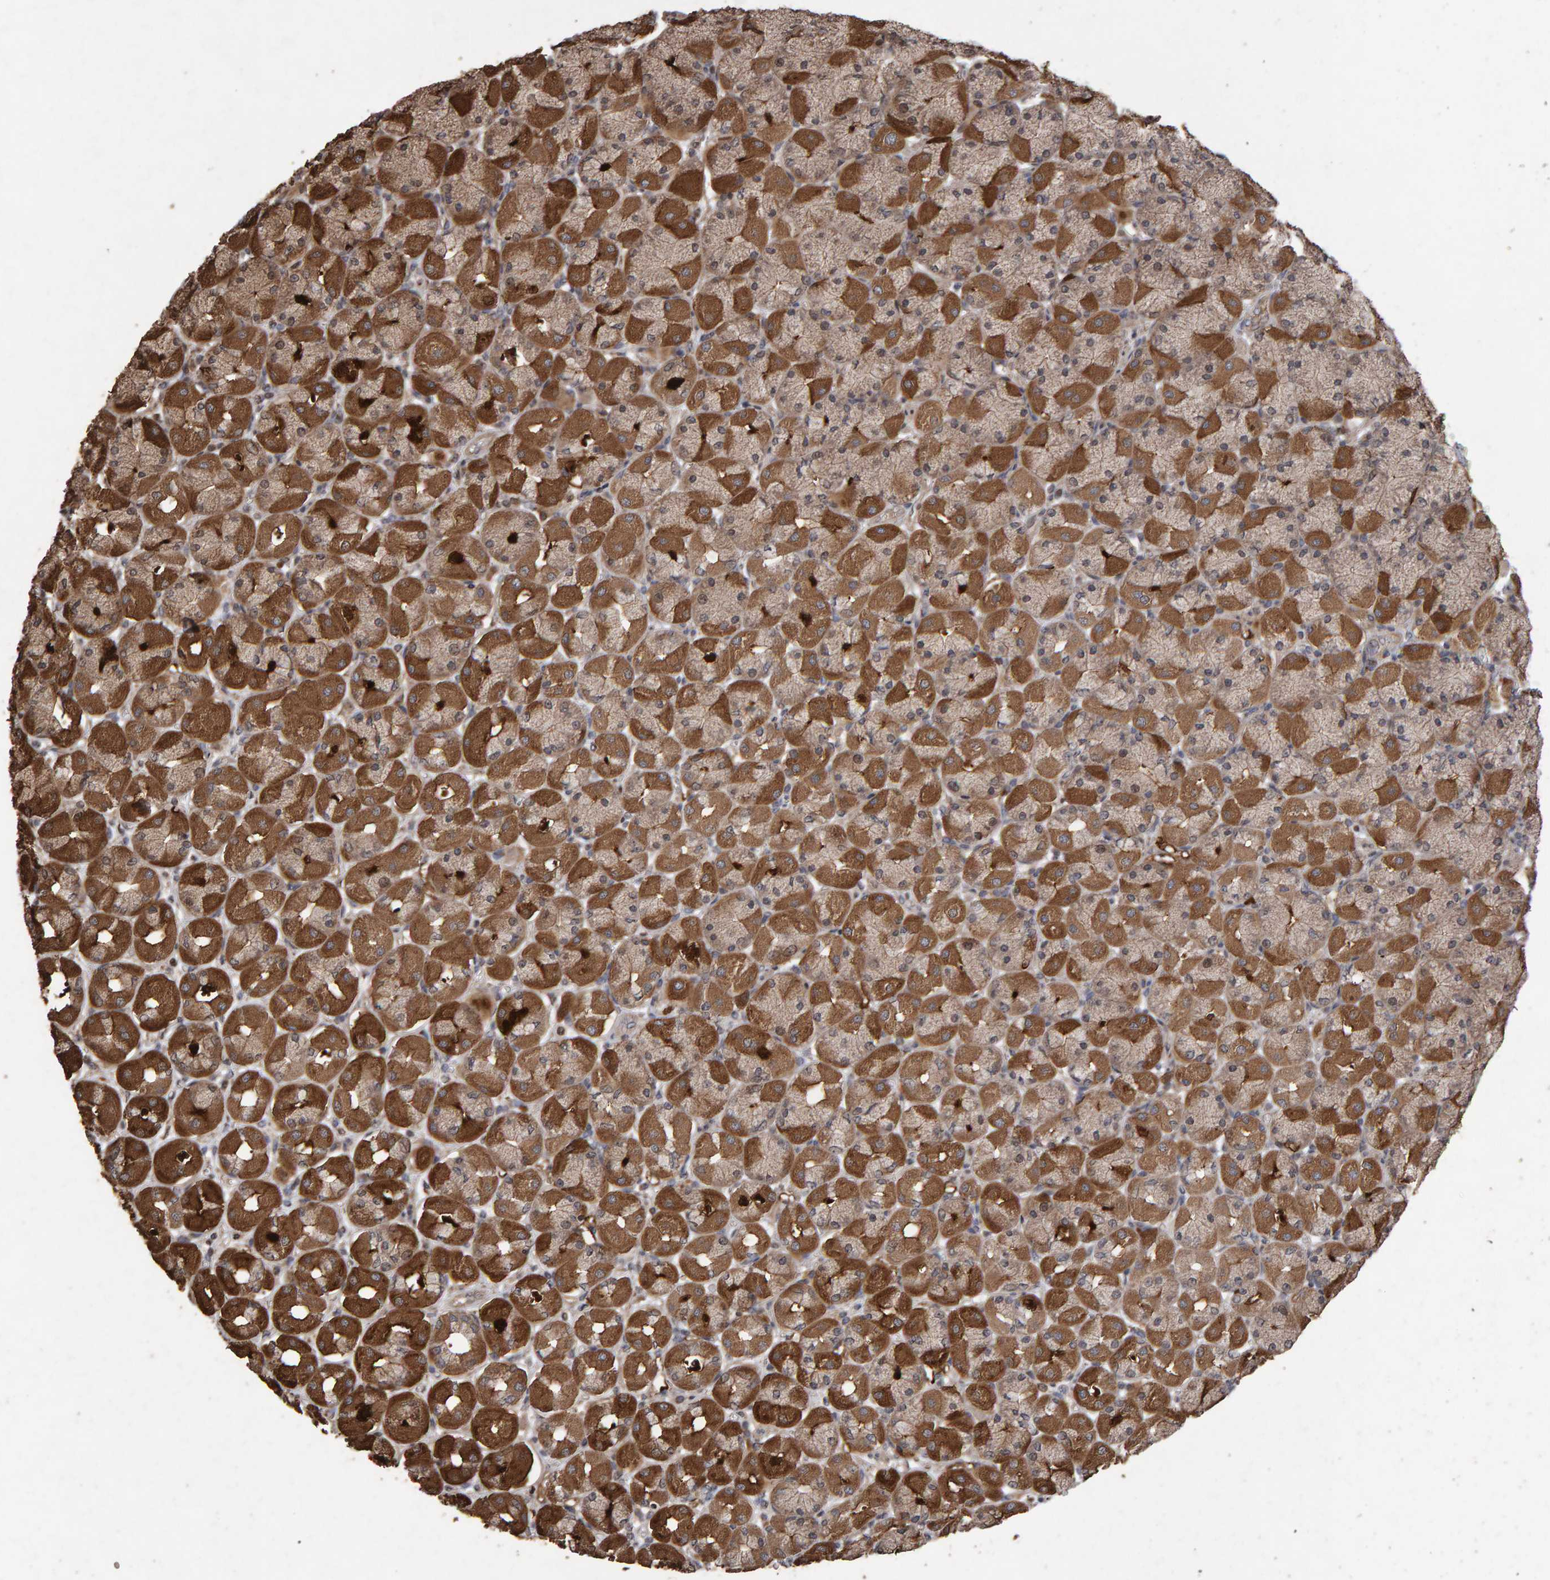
{"staining": {"intensity": "strong", "quantity": ">75%", "location": "cytoplasmic/membranous"}, "tissue": "stomach", "cell_type": "Glandular cells", "image_type": "normal", "snomed": [{"axis": "morphology", "description": "Normal tissue, NOS"}, {"axis": "topography", "description": "Stomach, upper"}], "caption": "The image demonstrates immunohistochemical staining of normal stomach. There is strong cytoplasmic/membranous expression is identified in approximately >75% of glandular cells.", "gene": "OSBP2", "patient": {"sex": "female", "age": 56}}